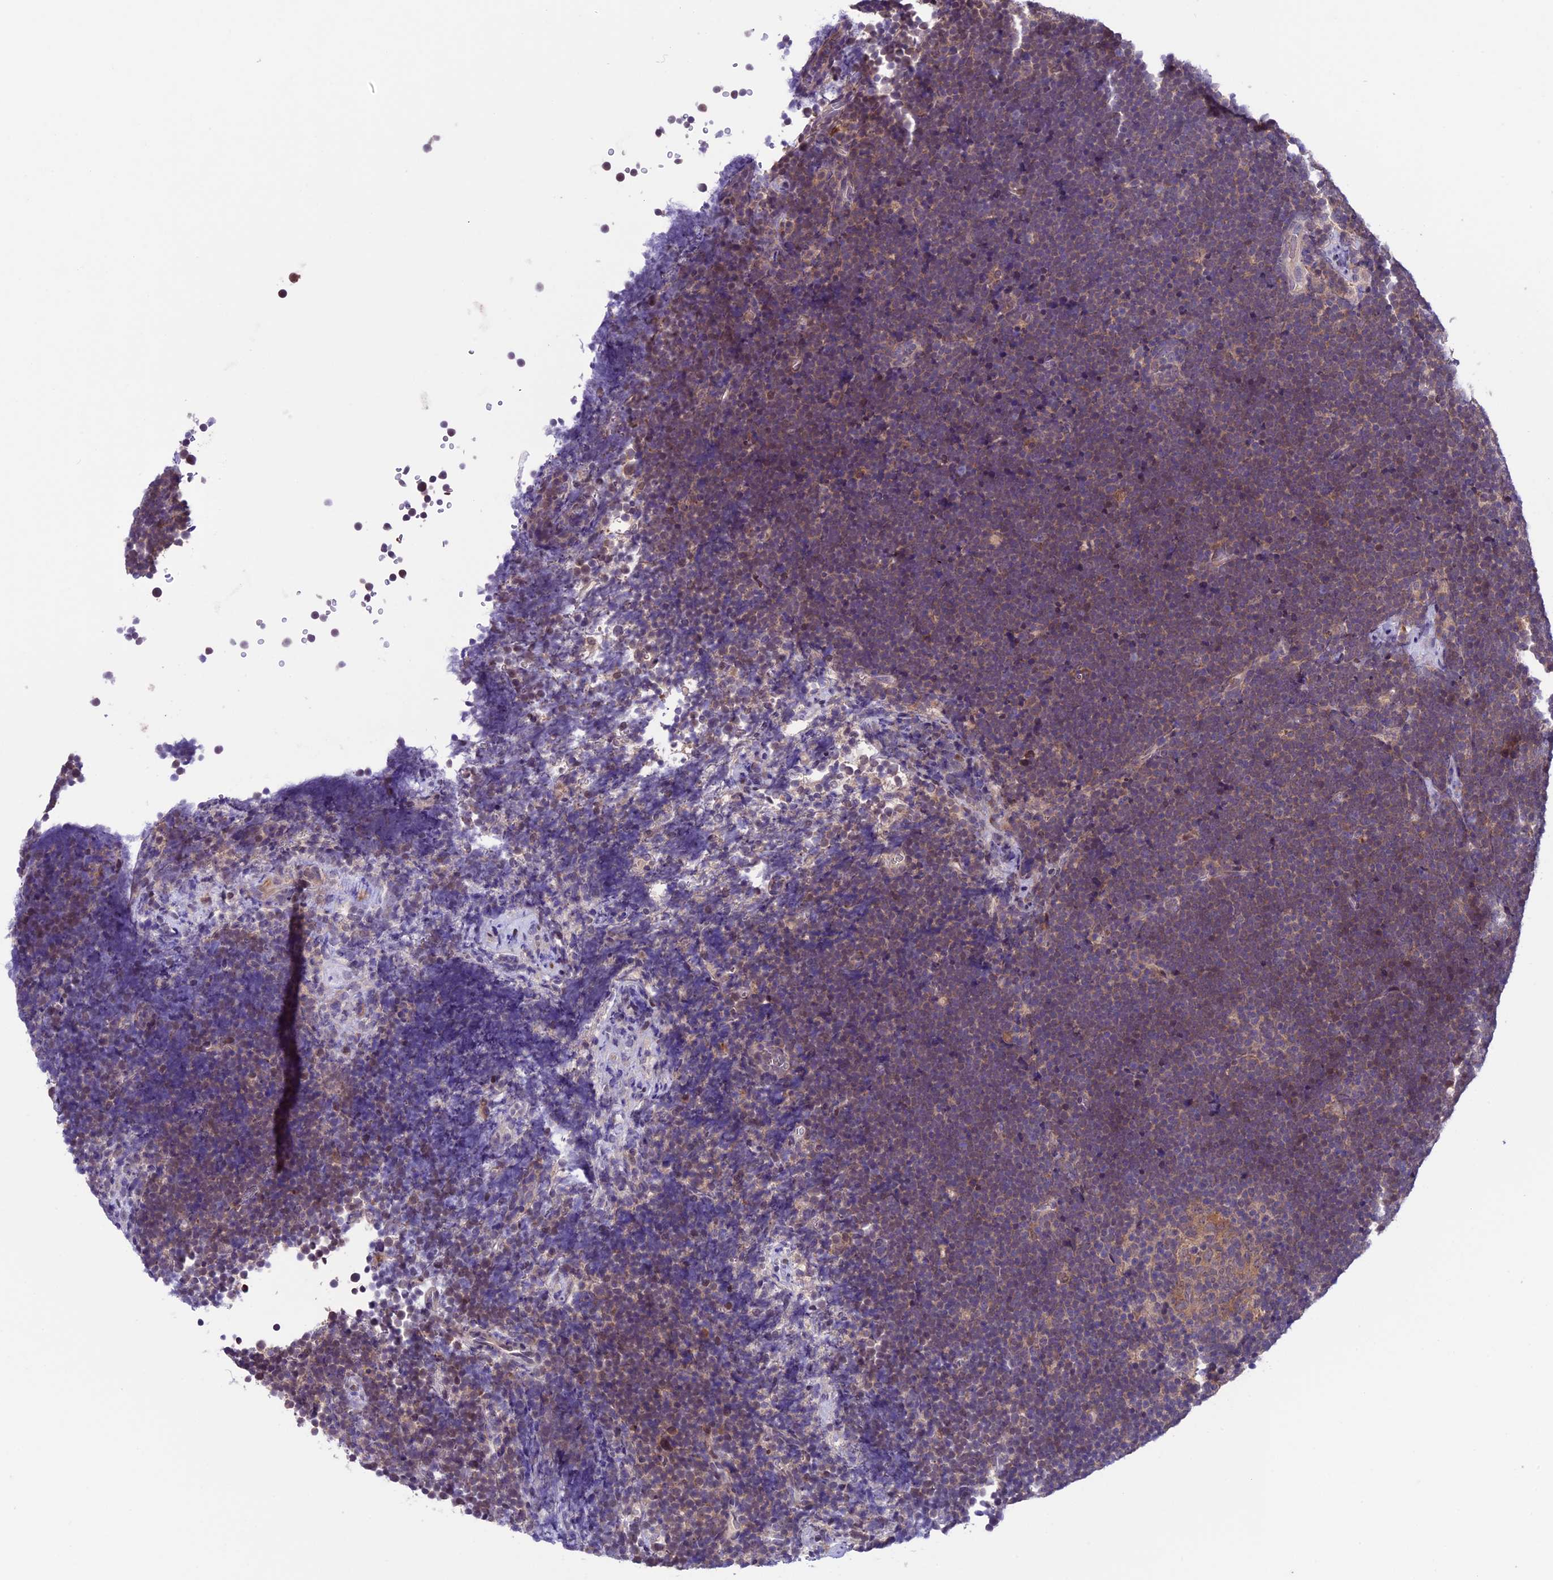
{"staining": {"intensity": "negative", "quantity": "none", "location": "none"}, "tissue": "lymphoma", "cell_type": "Tumor cells", "image_type": "cancer", "snomed": [{"axis": "morphology", "description": "Malignant lymphoma, non-Hodgkin's type, High grade"}, {"axis": "topography", "description": "Lymph node"}], "caption": "Immunohistochemistry of lymphoma shows no staining in tumor cells.", "gene": "XKR7", "patient": {"sex": "male", "age": 13}}